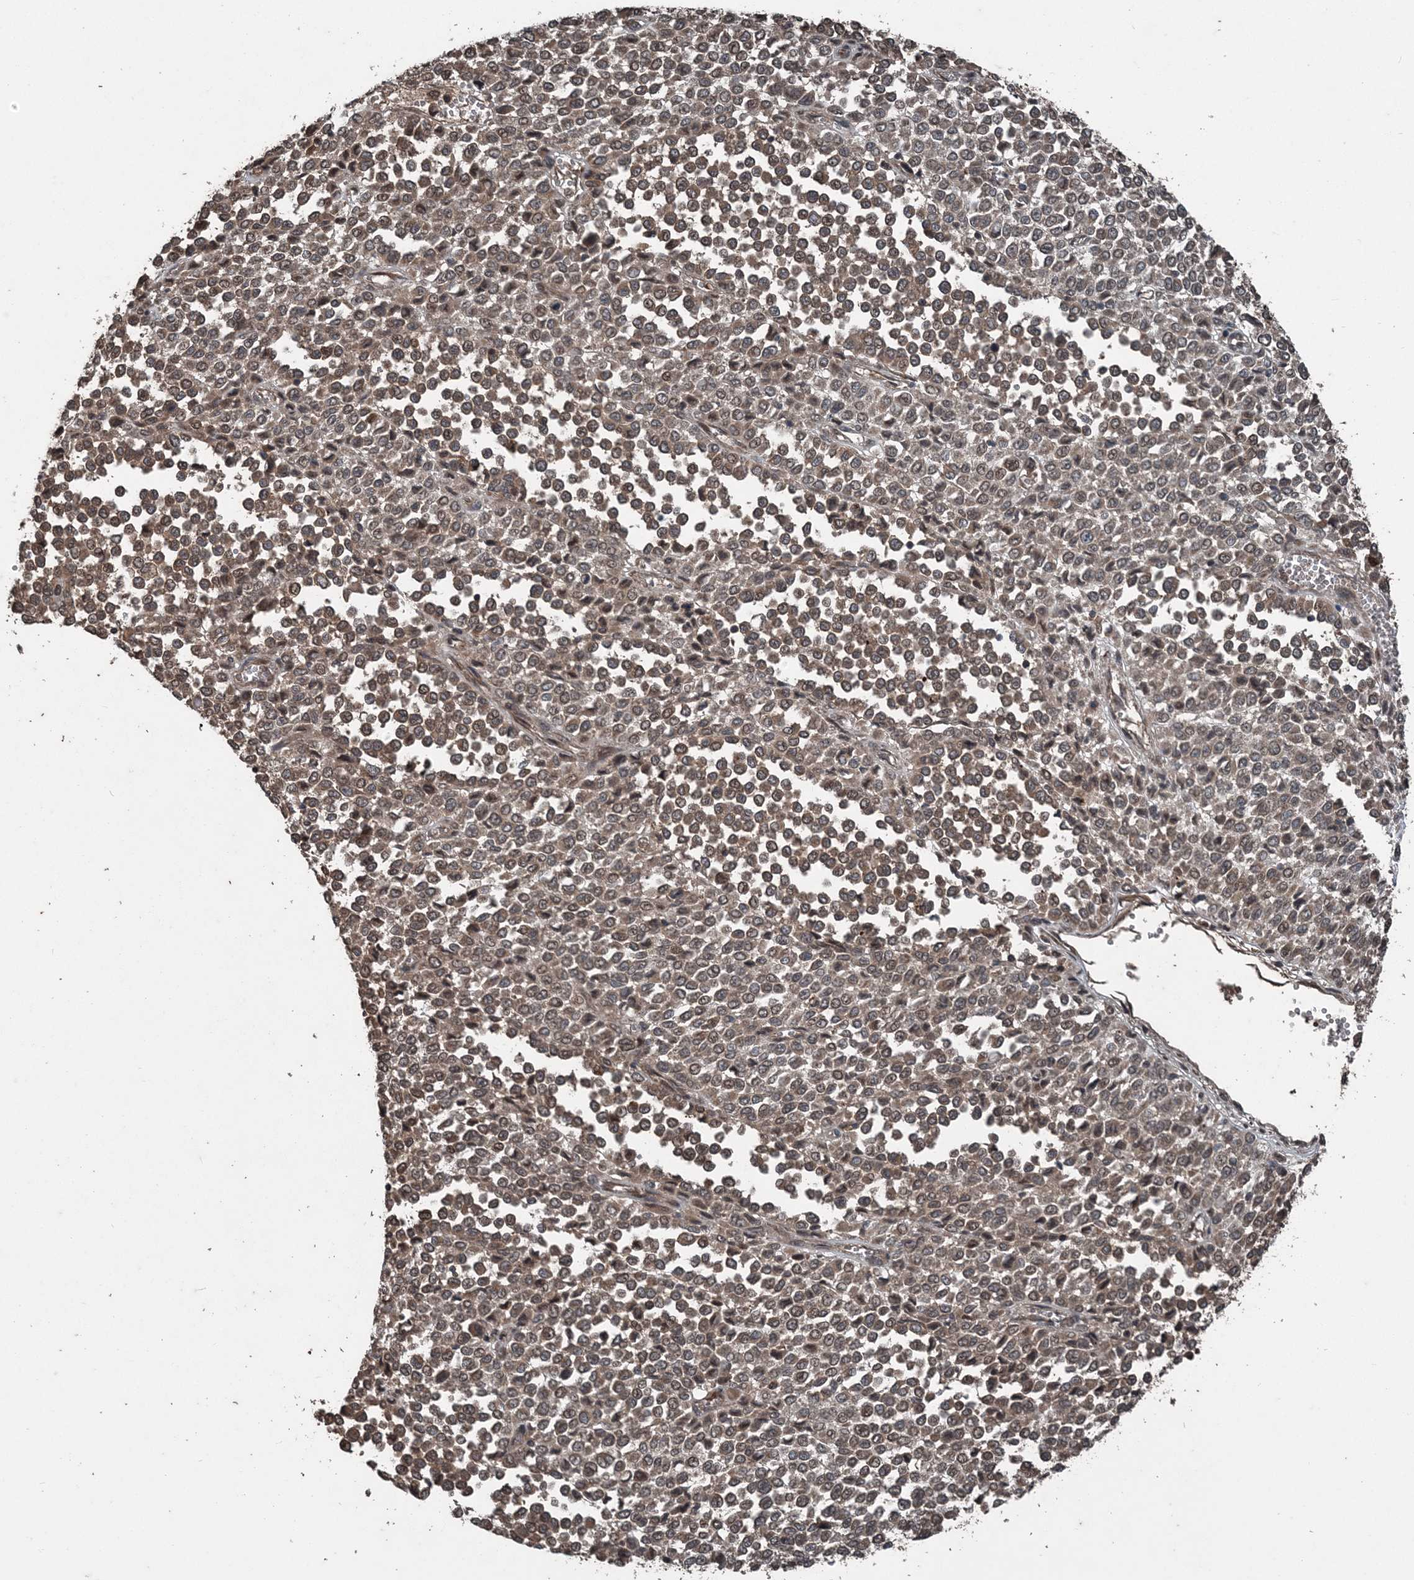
{"staining": {"intensity": "weak", "quantity": "25%-75%", "location": "cytoplasmic/membranous"}, "tissue": "melanoma", "cell_type": "Tumor cells", "image_type": "cancer", "snomed": [{"axis": "morphology", "description": "Malignant melanoma, Metastatic site"}, {"axis": "topography", "description": "Pancreas"}], "caption": "An IHC image of tumor tissue is shown. Protein staining in brown highlights weak cytoplasmic/membranous positivity in melanoma within tumor cells.", "gene": "CFL1", "patient": {"sex": "female", "age": 30}}